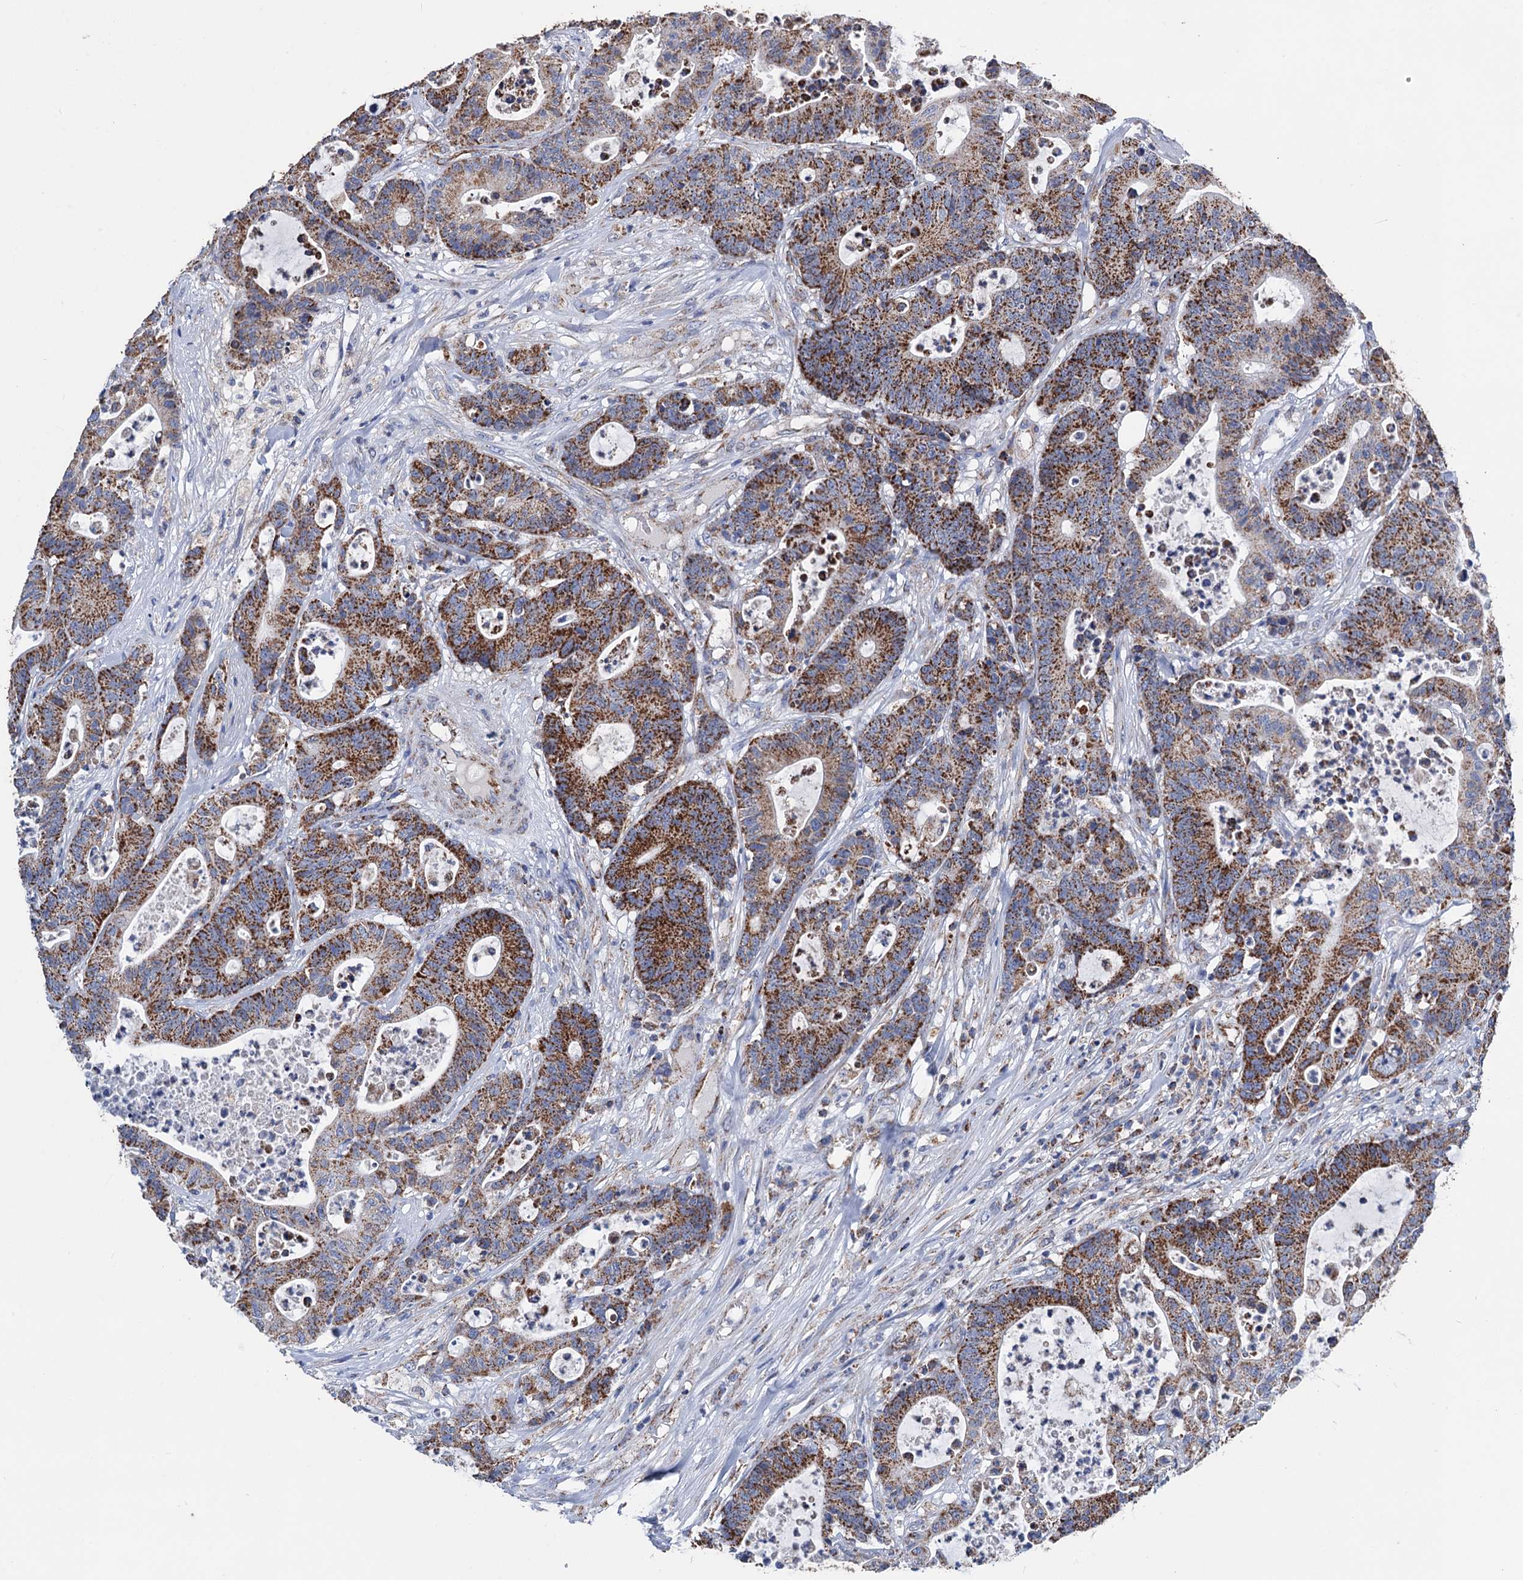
{"staining": {"intensity": "strong", "quantity": ">75%", "location": "cytoplasmic/membranous"}, "tissue": "colorectal cancer", "cell_type": "Tumor cells", "image_type": "cancer", "snomed": [{"axis": "morphology", "description": "Adenocarcinoma, NOS"}, {"axis": "topography", "description": "Colon"}], "caption": "Protein expression analysis of adenocarcinoma (colorectal) shows strong cytoplasmic/membranous expression in approximately >75% of tumor cells.", "gene": "IVD", "patient": {"sex": "female", "age": 84}}